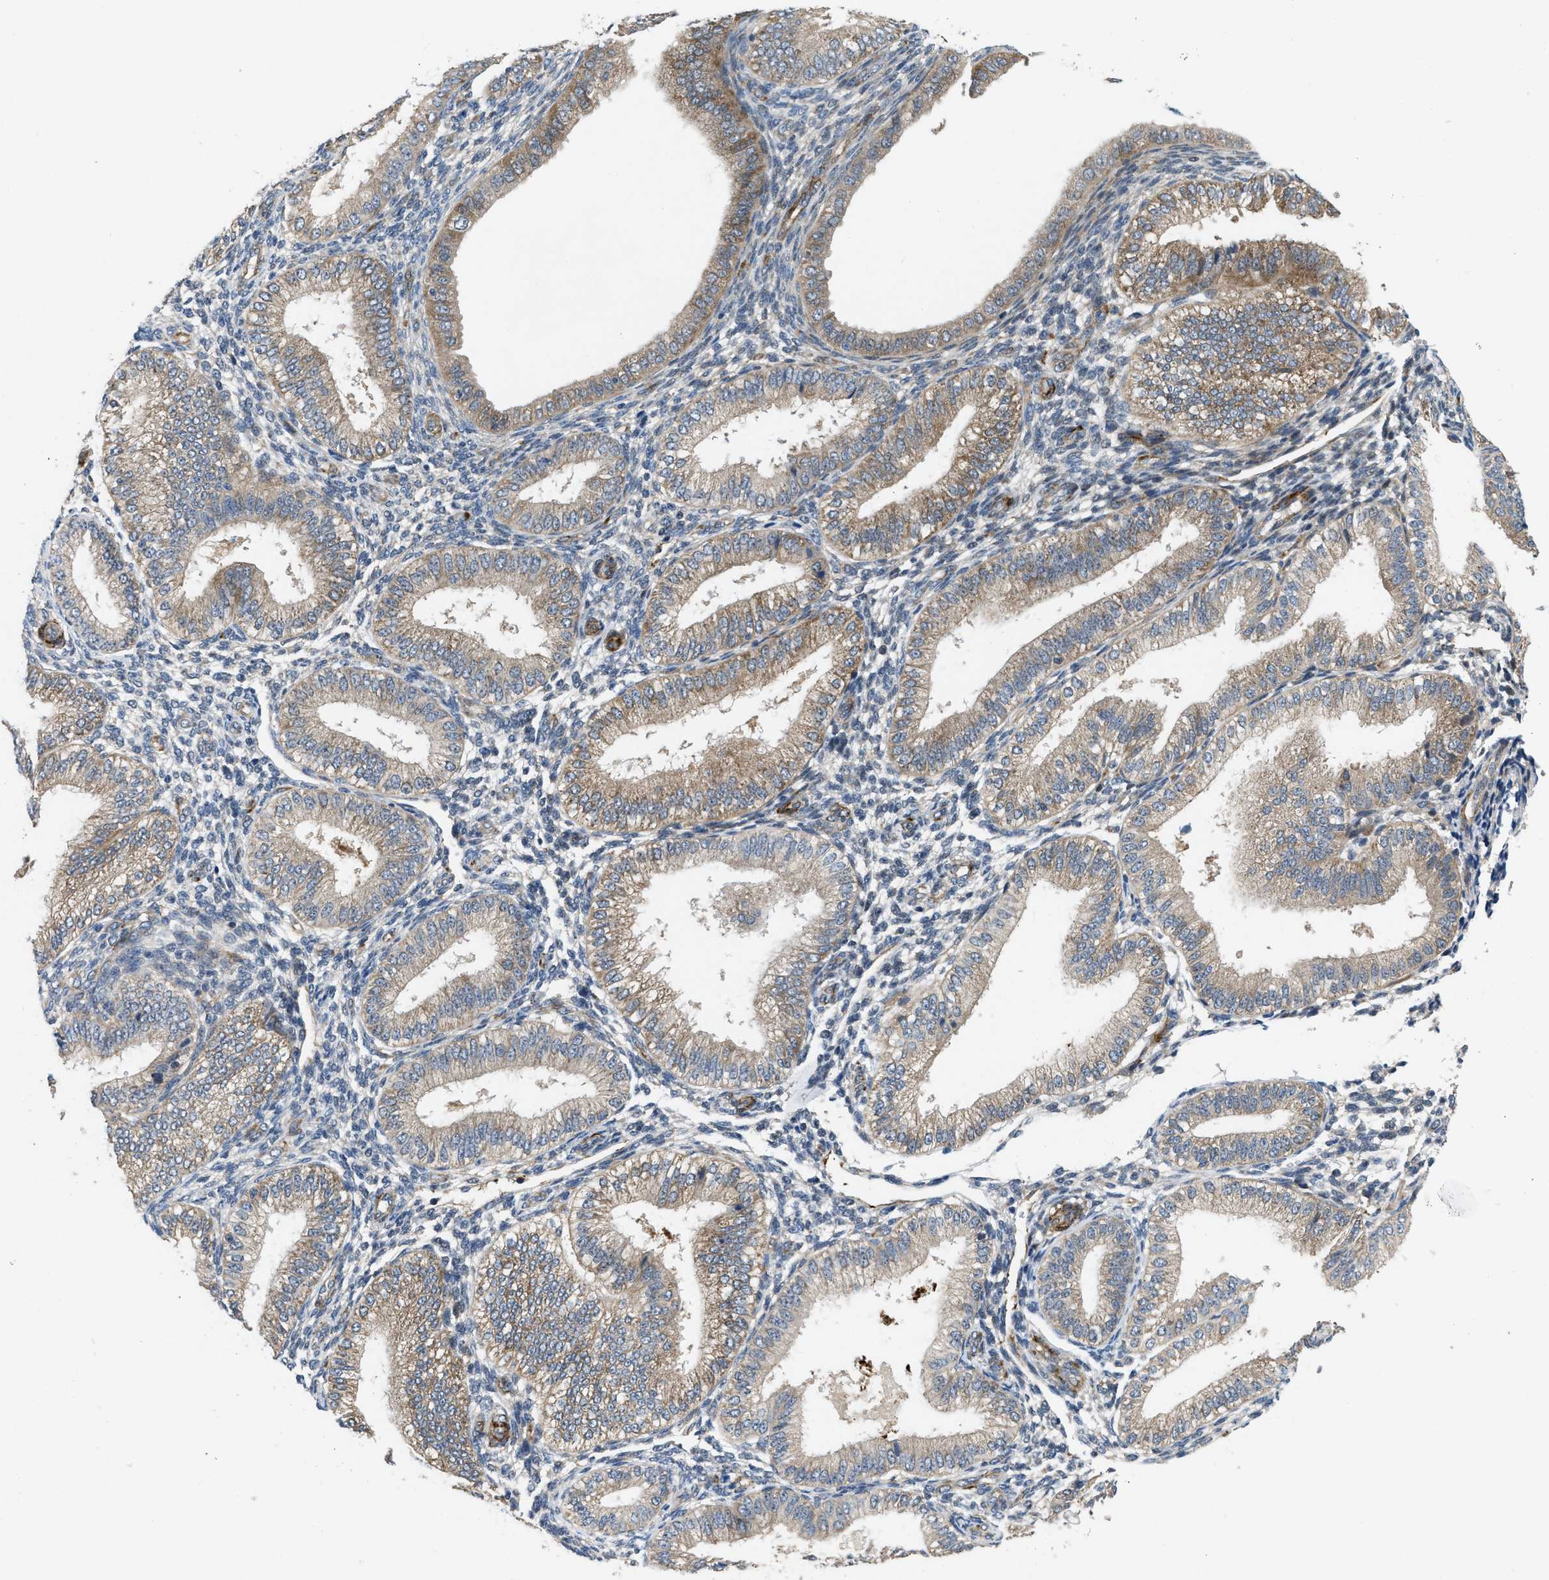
{"staining": {"intensity": "negative", "quantity": "none", "location": "none"}, "tissue": "endometrium", "cell_type": "Cells in endometrial stroma", "image_type": "normal", "snomed": [{"axis": "morphology", "description": "Normal tissue, NOS"}, {"axis": "topography", "description": "Endometrium"}], "caption": "The micrograph demonstrates no significant positivity in cells in endometrial stroma of endometrium.", "gene": "ZNF599", "patient": {"sex": "female", "age": 39}}